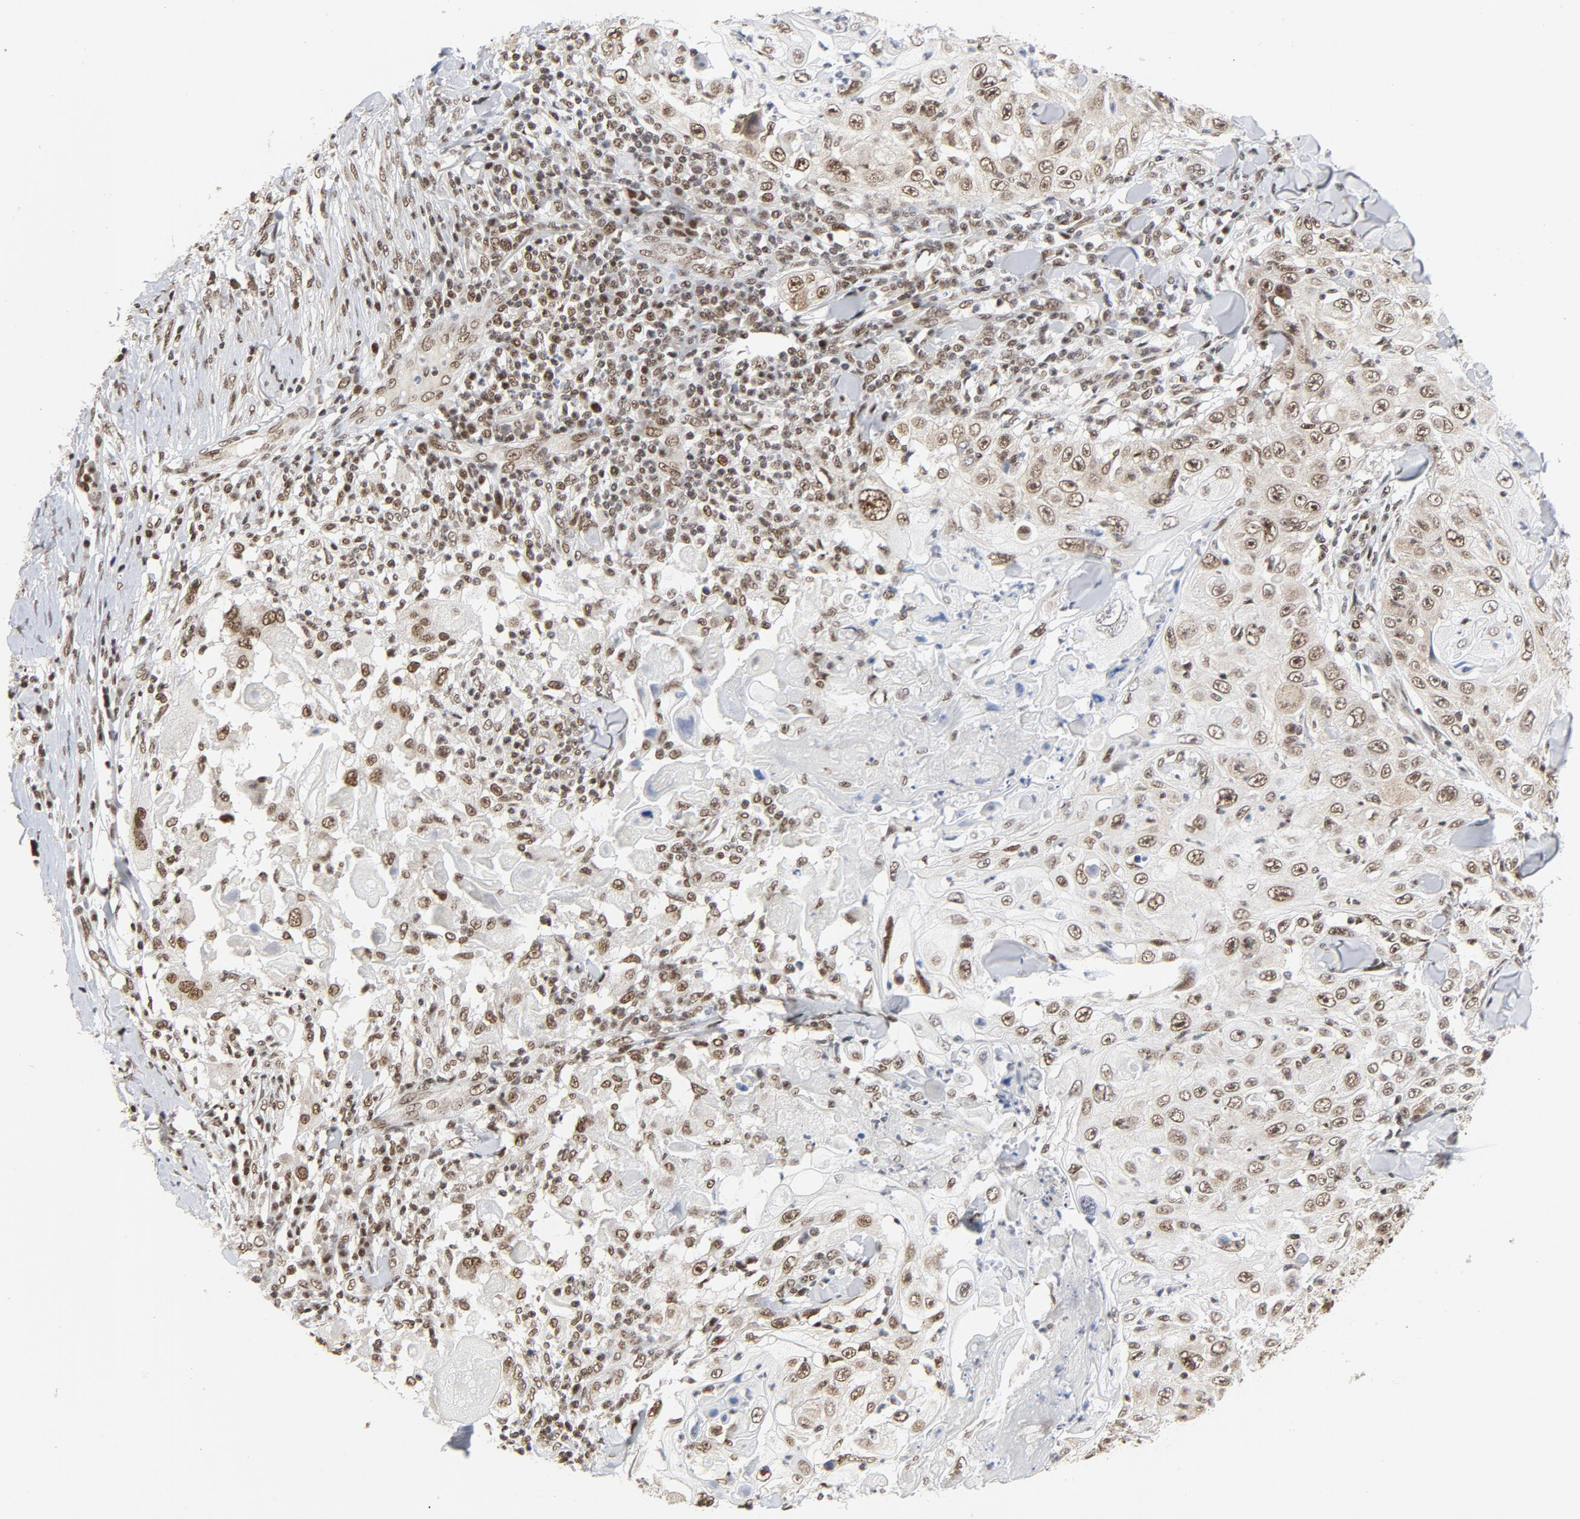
{"staining": {"intensity": "moderate", "quantity": ">75%", "location": "nuclear"}, "tissue": "skin cancer", "cell_type": "Tumor cells", "image_type": "cancer", "snomed": [{"axis": "morphology", "description": "Squamous cell carcinoma, NOS"}, {"axis": "topography", "description": "Skin"}], "caption": "High-power microscopy captured an immunohistochemistry (IHC) image of skin squamous cell carcinoma, revealing moderate nuclear expression in about >75% of tumor cells.", "gene": "ERCC1", "patient": {"sex": "male", "age": 86}}